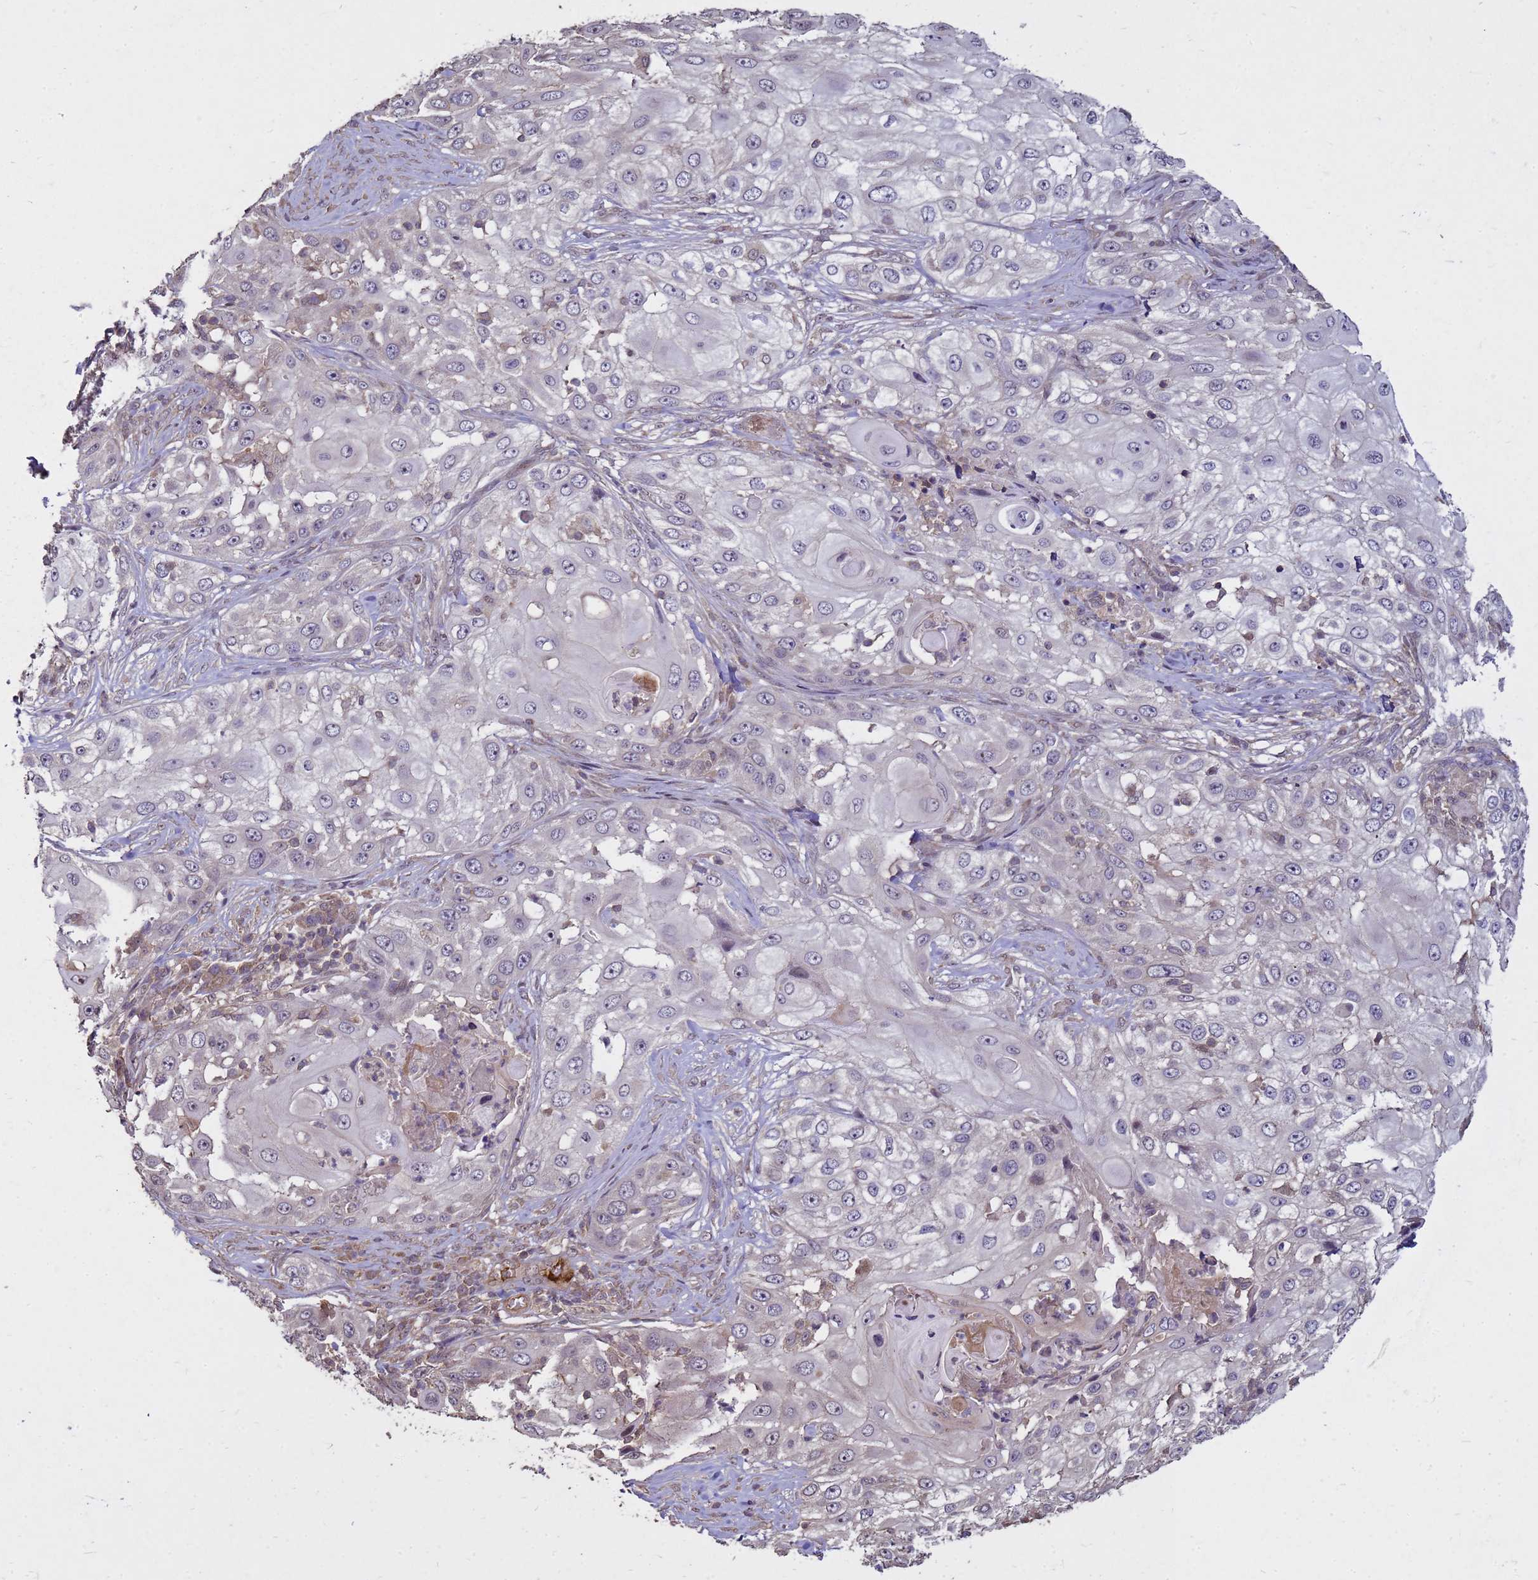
{"staining": {"intensity": "negative", "quantity": "none", "location": "none"}, "tissue": "skin cancer", "cell_type": "Tumor cells", "image_type": "cancer", "snomed": [{"axis": "morphology", "description": "Squamous cell carcinoma, NOS"}, {"axis": "topography", "description": "Skin"}], "caption": "Immunohistochemistry (IHC) micrograph of neoplastic tissue: human squamous cell carcinoma (skin) stained with DAB shows no significant protein positivity in tumor cells.", "gene": "CRBN", "patient": {"sex": "female", "age": 44}}